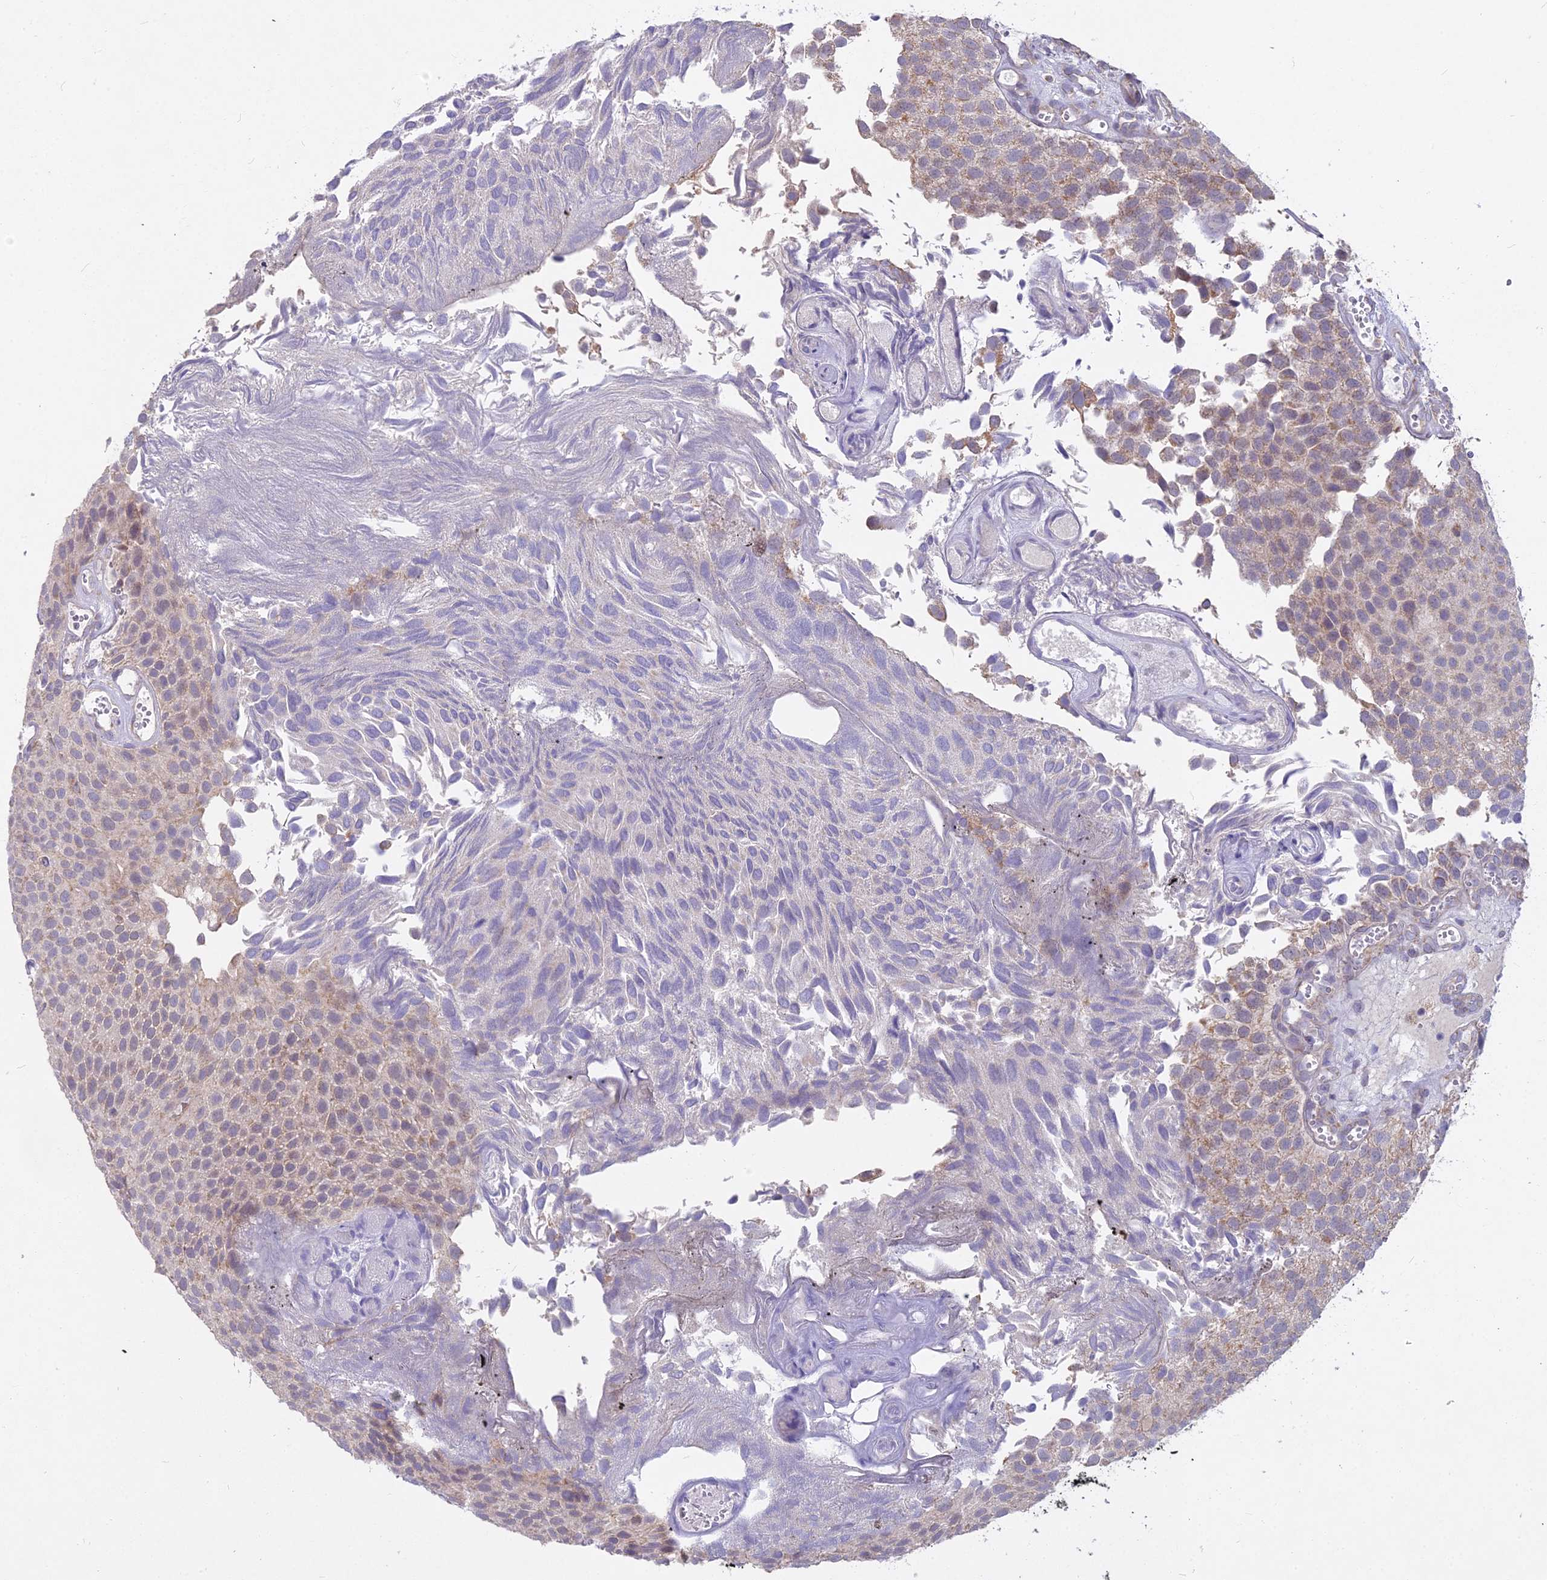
{"staining": {"intensity": "weak", "quantity": "25%-75%", "location": "cytoplasmic/membranous"}, "tissue": "urothelial cancer", "cell_type": "Tumor cells", "image_type": "cancer", "snomed": [{"axis": "morphology", "description": "Urothelial carcinoma, Low grade"}, {"axis": "topography", "description": "Urinary bladder"}], "caption": "Protein expression by immunohistochemistry (IHC) displays weak cytoplasmic/membranous staining in approximately 25%-75% of tumor cells in low-grade urothelial carcinoma.", "gene": "MICU2", "patient": {"sex": "male", "age": 89}}